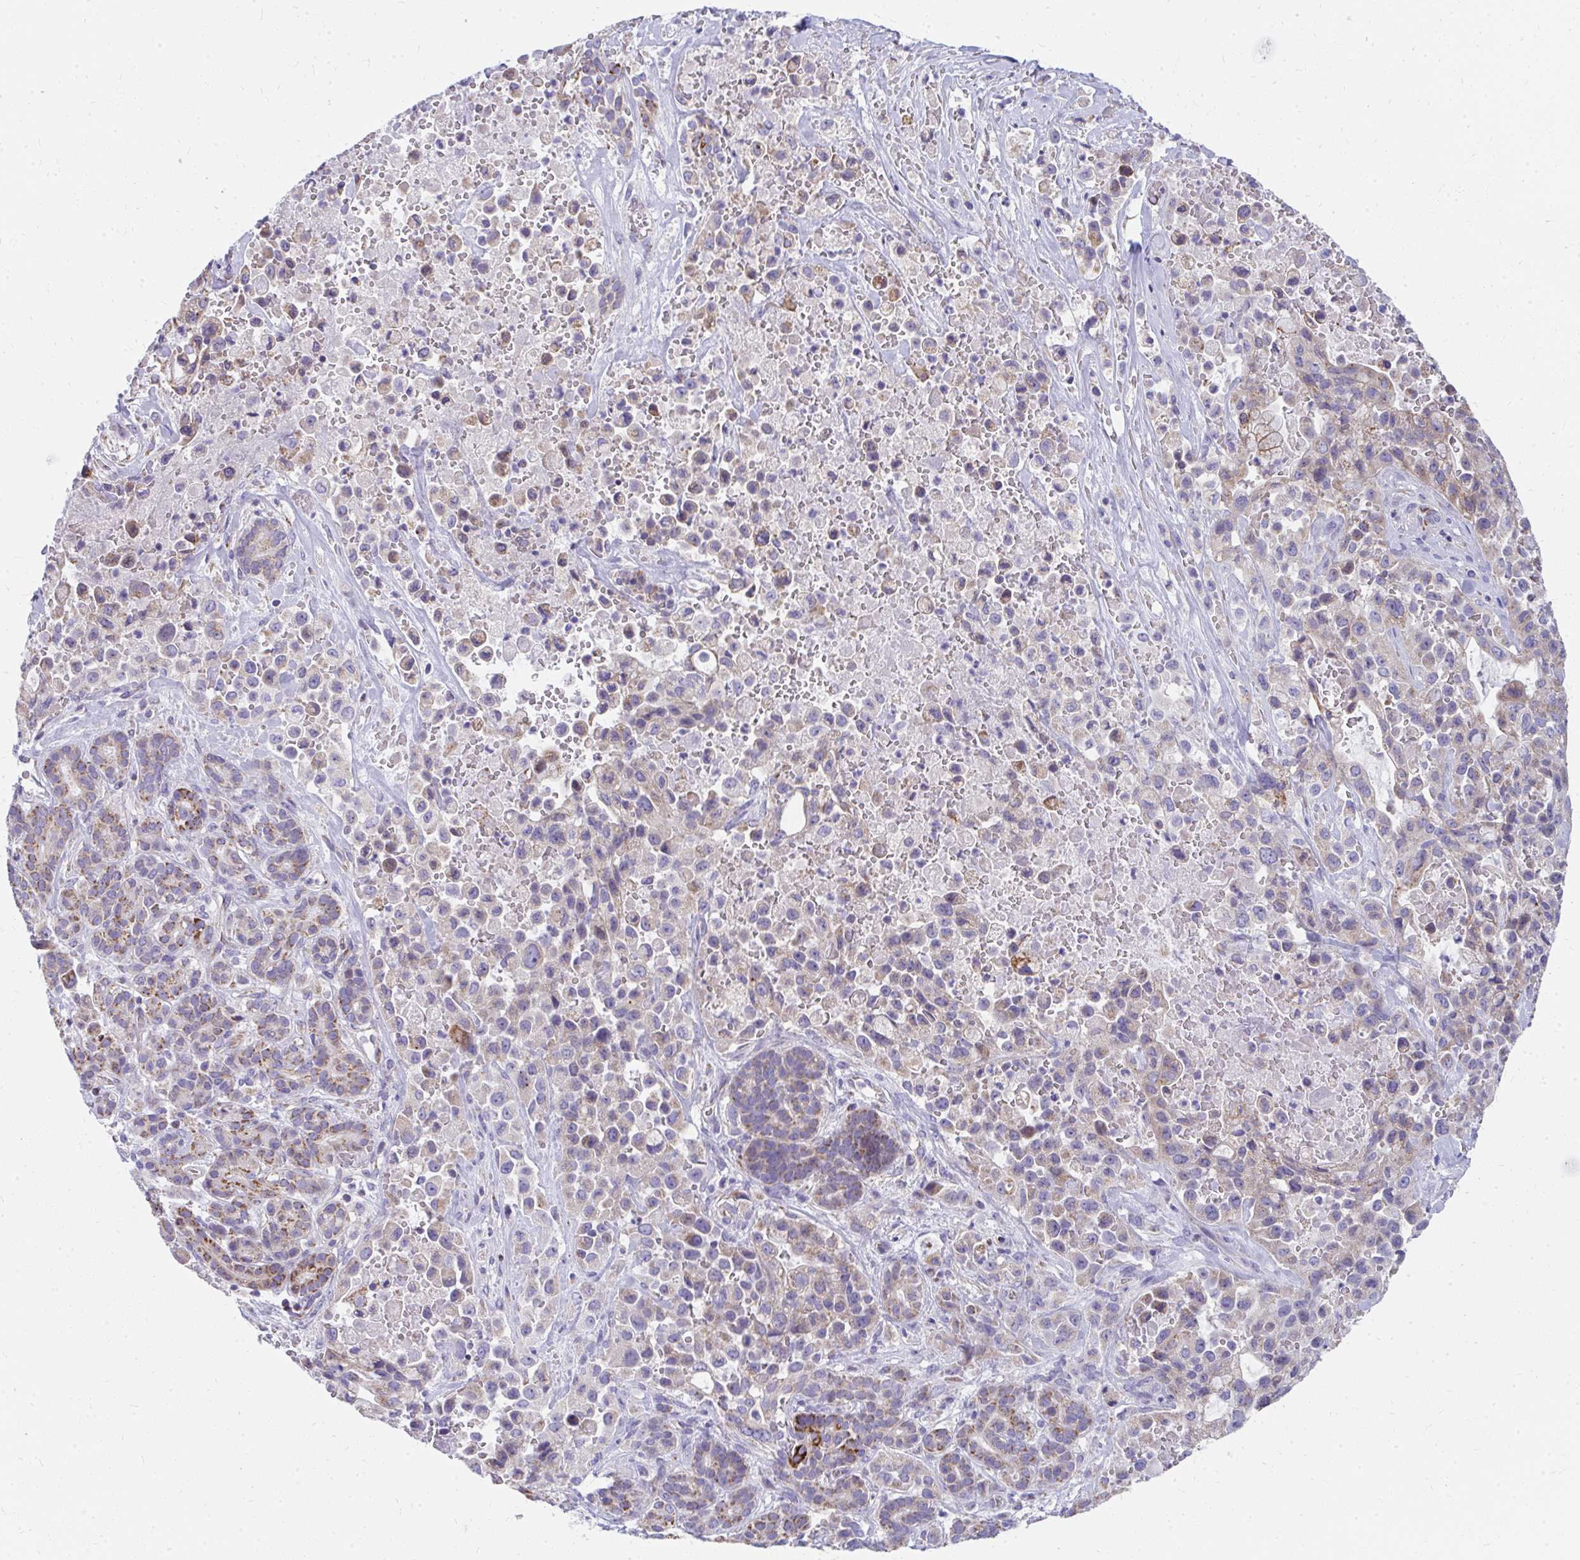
{"staining": {"intensity": "weak", "quantity": "<25%", "location": "cytoplasmic/membranous"}, "tissue": "pancreatic cancer", "cell_type": "Tumor cells", "image_type": "cancer", "snomed": [{"axis": "morphology", "description": "Adenocarcinoma, NOS"}, {"axis": "topography", "description": "Pancreas"}], "caption": "This micrograph is of adenocarcinoma (pancreatic) stained with immunohistochemistry (IHC) to label a protein in brown with the nuclei are counter-stained blue. There is no positivity in tumor cells.", "gene": "IL37", "patient": {"sex": "male", "age": 44}}